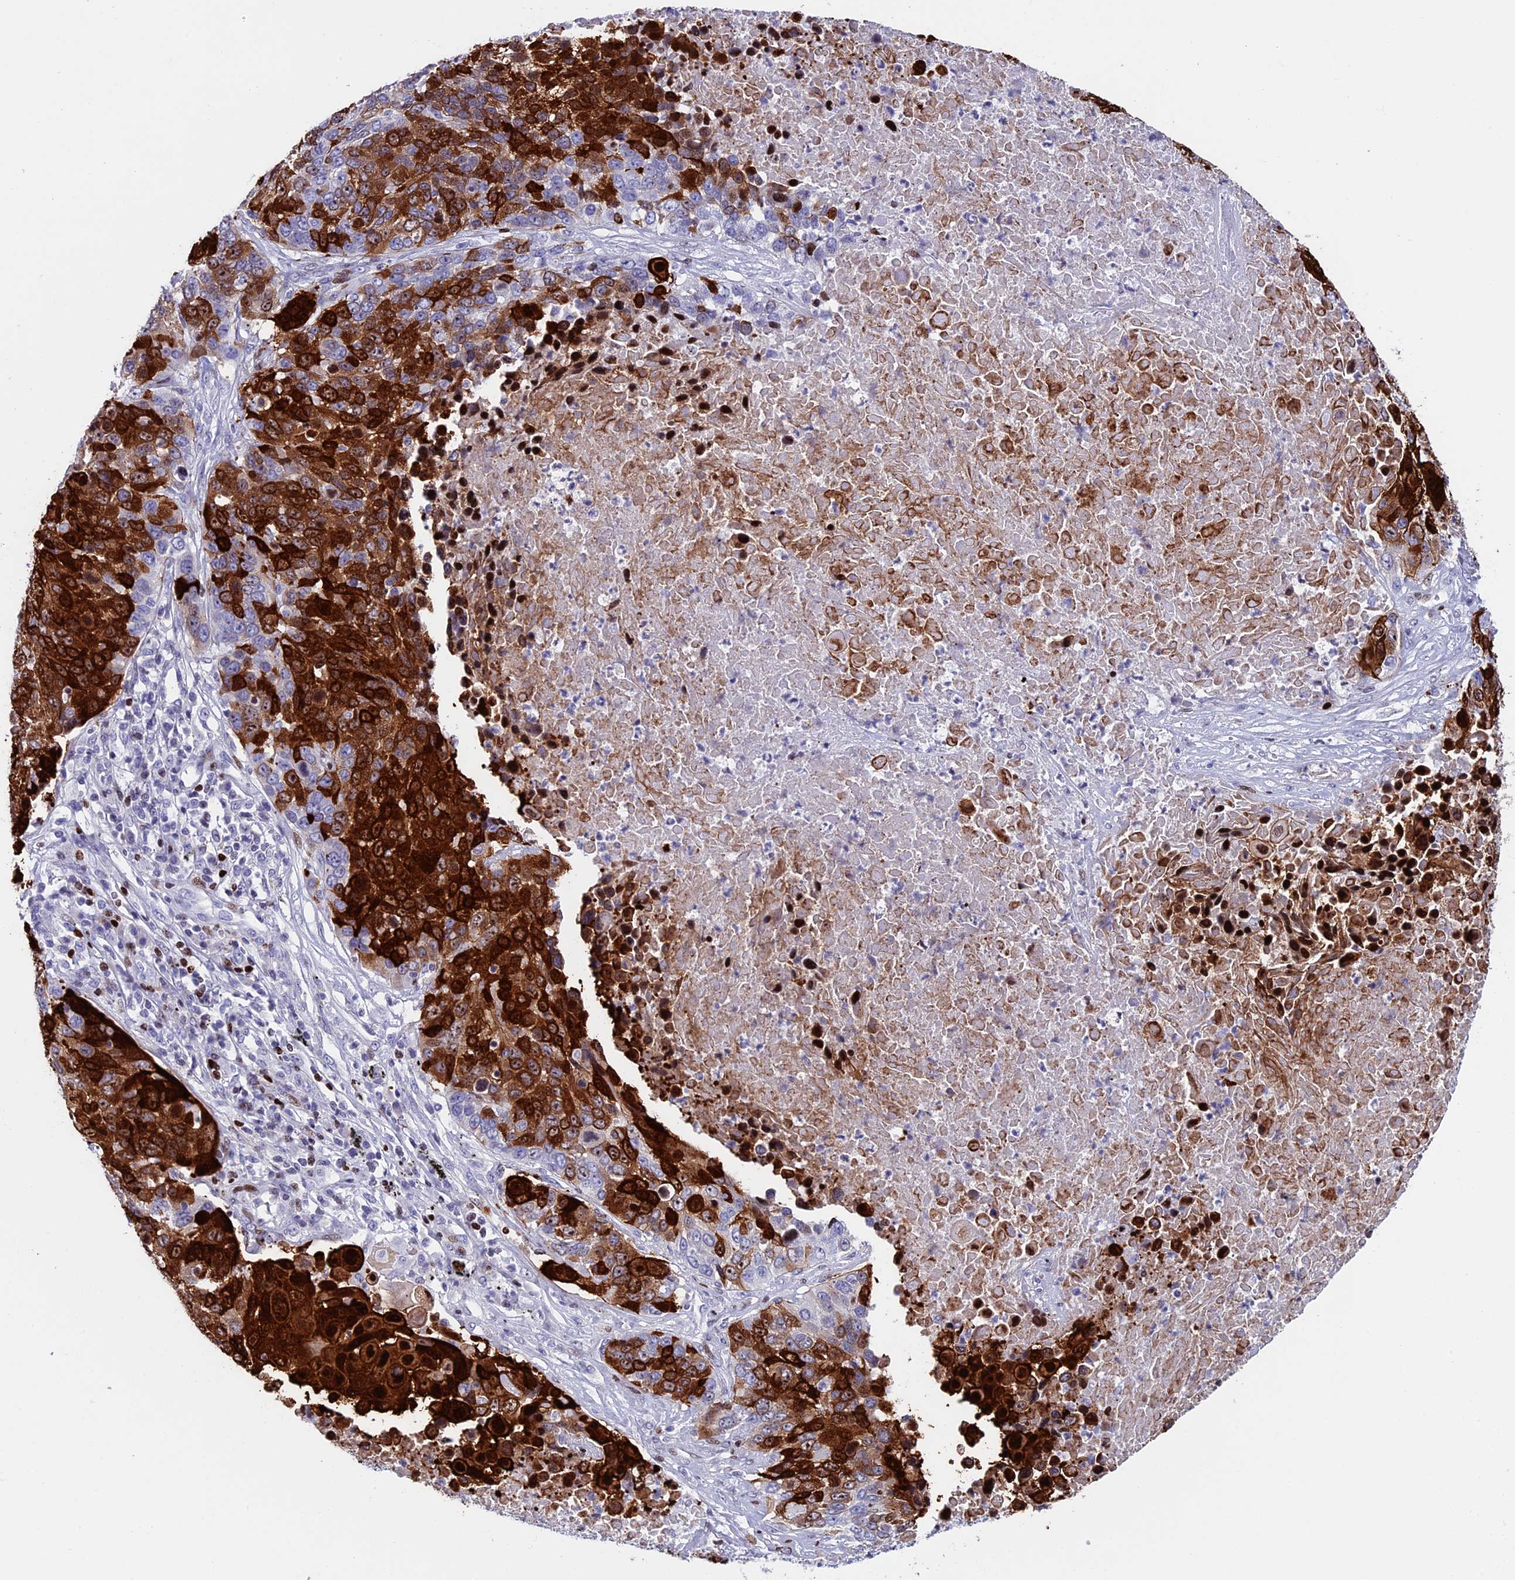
{"staining": {"intensity": "strong", "quantity": ">75%", "location": "cytoplasmic/membranous,nuclear"}, "tissue": "lung cancer", "cell_type": "Tumor cells", "image_type": "cancer", "snomed": [{"axis": "morphology", "description": "Squamous cell carcinoma, NOS"}, {"axis": "topography", "description": "Lung"}], "caption": "A brown stain shows strong cytoplasmic/membranous and nuclear positivity of a protein in human squamous cell carcinoma (lung) tumor cells. (DAB (3,3'-diaminobenzidine) IHC with brightfield microscopy, high magnification).", "gene": "BTBD3", "patient": {"sex": "male", "age": 66}}